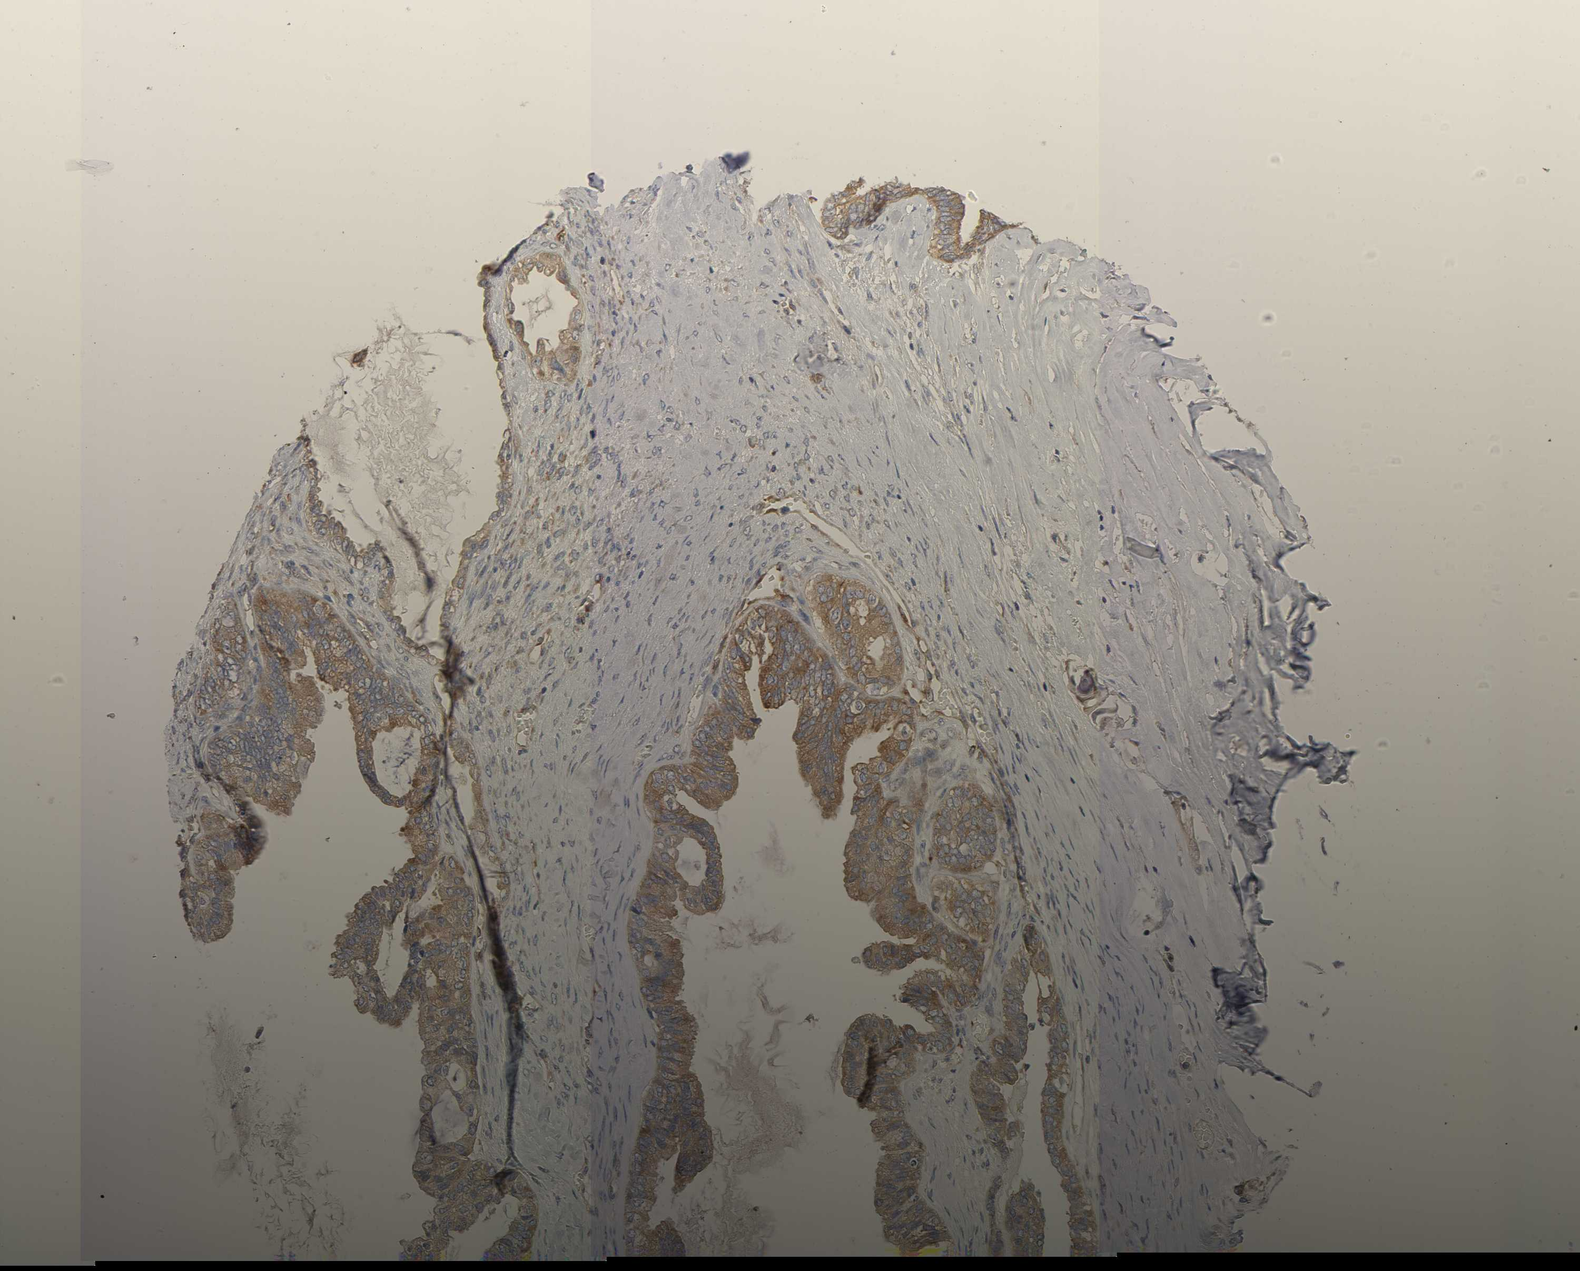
{"staining": {"intensity": "moderate", "quantity": ">75%", "location": "cytoplasmic/membranous"}, "tissue": "ovarian cancer", "cell_type": "Tumor cells", "image_type": "cancer", "snomed": [{"axis": "morphology", "description": "Carcinoma, NOS"}, {"axis": "morphology", "description": "Carcinoma, endometroid"}, {"axis": "topography", "description": "Ovary"}], "caption": "Protein staining shows moderate cytoplasmic/membranous expression in approximately >75% of tumor cells in endometroid carcinoma (ovarian). Ihc stains the protein in brown and the nuclei are stained blue.", "gene": "SCHIP1", "patient": {"sex": "female", "age": 50}}